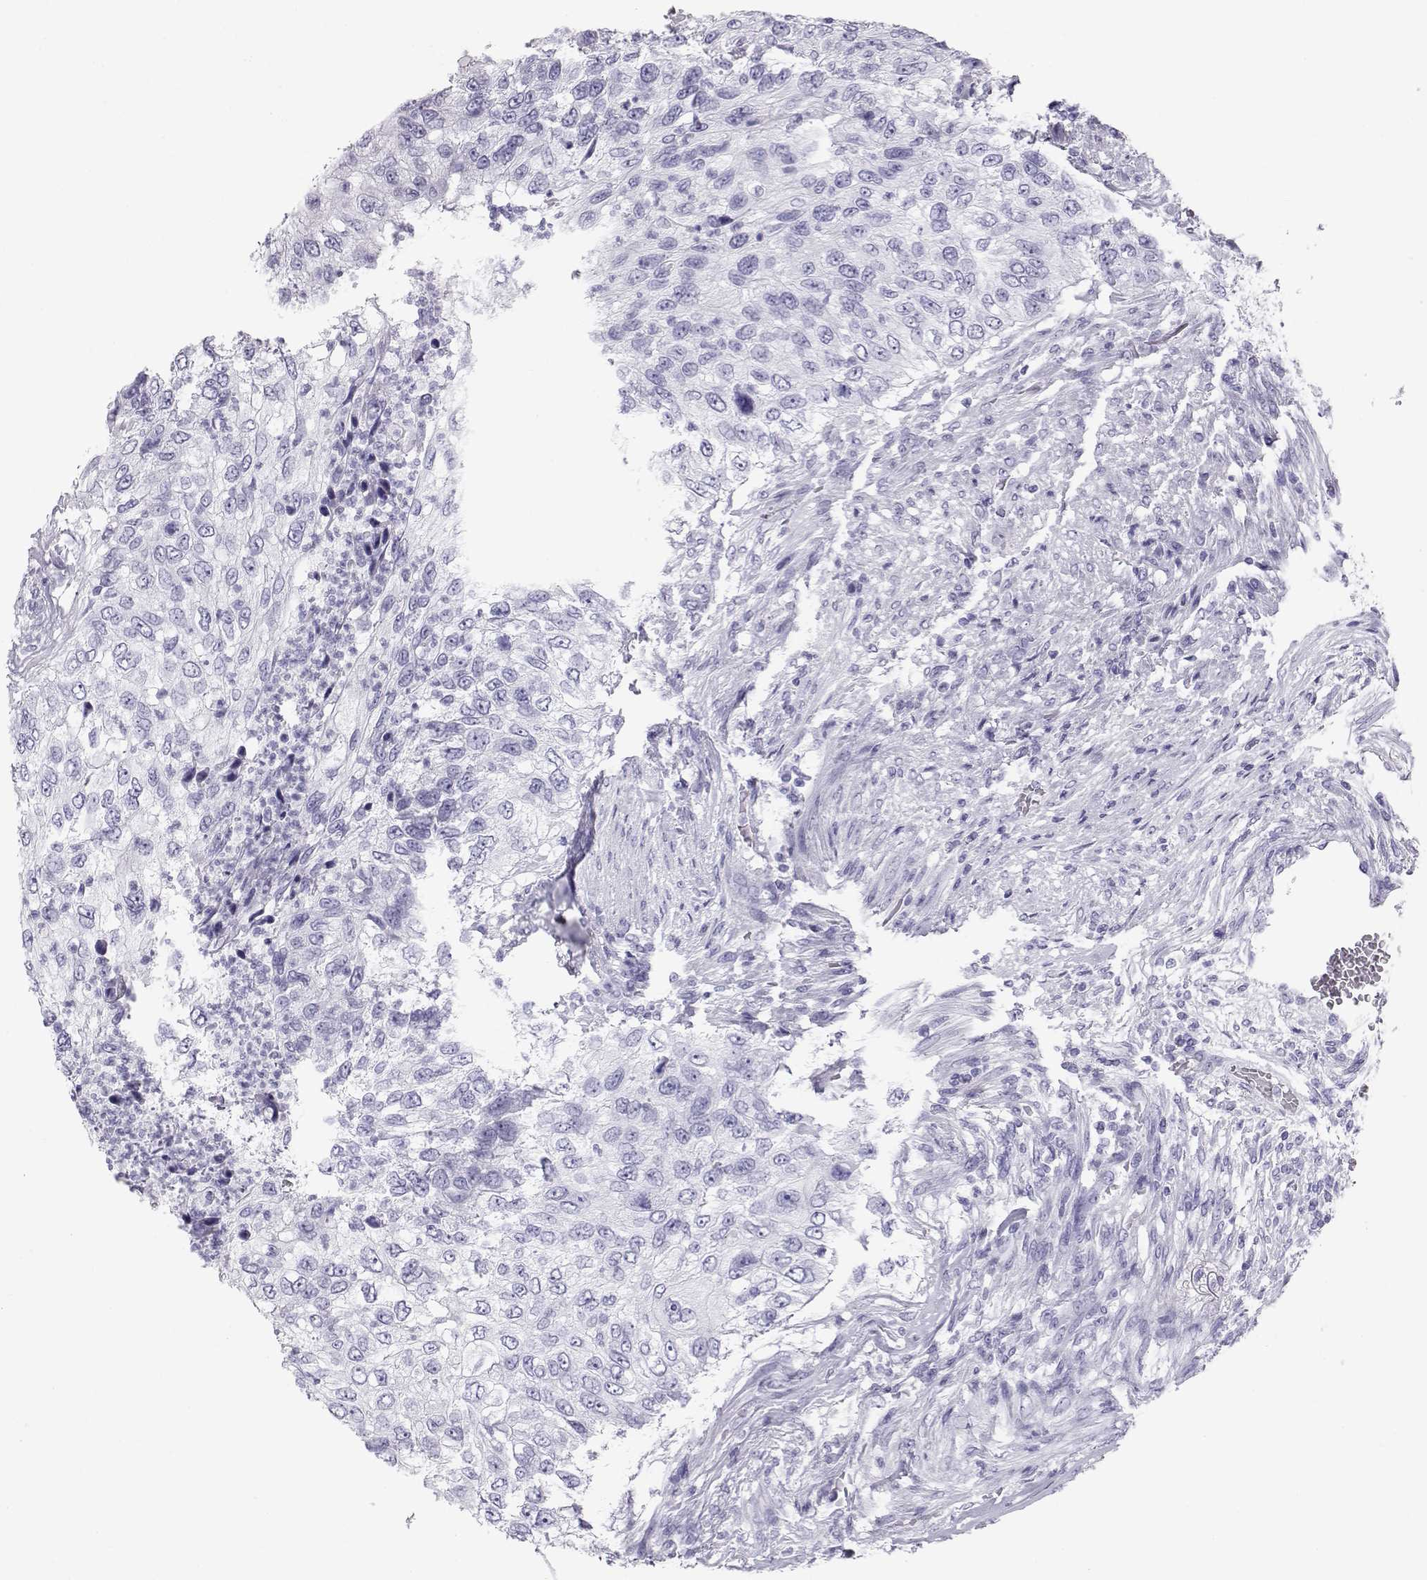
{"staining": {"intensity": "negative", "quantity": "none", "location": "none"}, "tissue": "urothelial cancer", "cell_type": "Tumor cells", "image_type": "cancer", "snomed": [{"axis": "morphology", "description": "Urothelial carcinoma, High grade"}, {"axis": "topography", "description": "Urinary bladder"}], "caption": "Protein analysis of urothelial cancer demonstrates no significant positivity in tumor cells.", "gene": "RD3", "patient": {"sex": "female", "age": 60}}